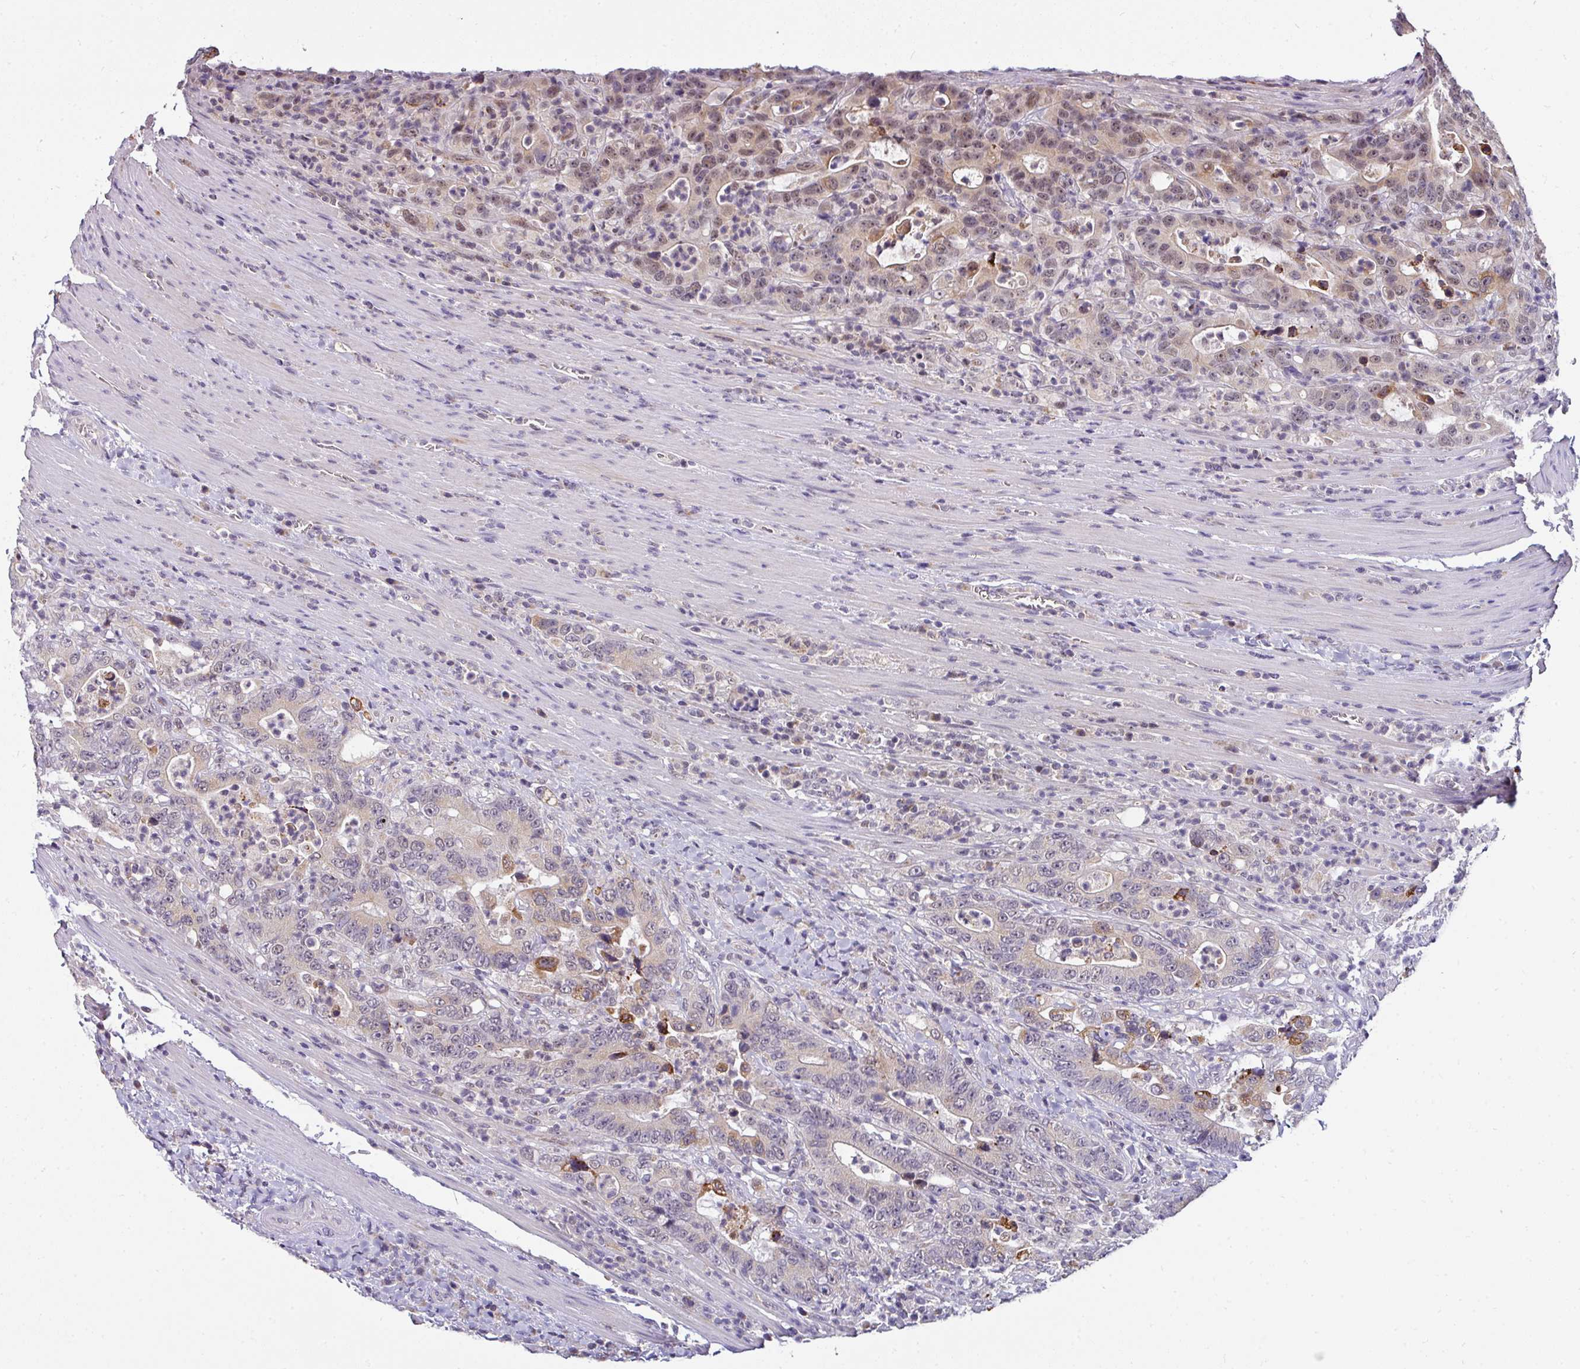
{"staining": {"intensity": "moderate", "quantity": "<25%", "location": "nuclear"}, "tissue": "colorectal cancer", "cell_type": "Tumor cells", "image_type": "cancer", "snomed": [{"axis": "morphology", "description": "Adenocarcinoma, NOS"}, {"axis": "topography", "description": "Colon"}], "caption": "This is an image of immunohistochemistry staining of colorectal cancer, which shows moderate expression in the nuclear of tumor cells.", "gene": "NAPSA", "patient": {"sex": "female", "age": 75}}